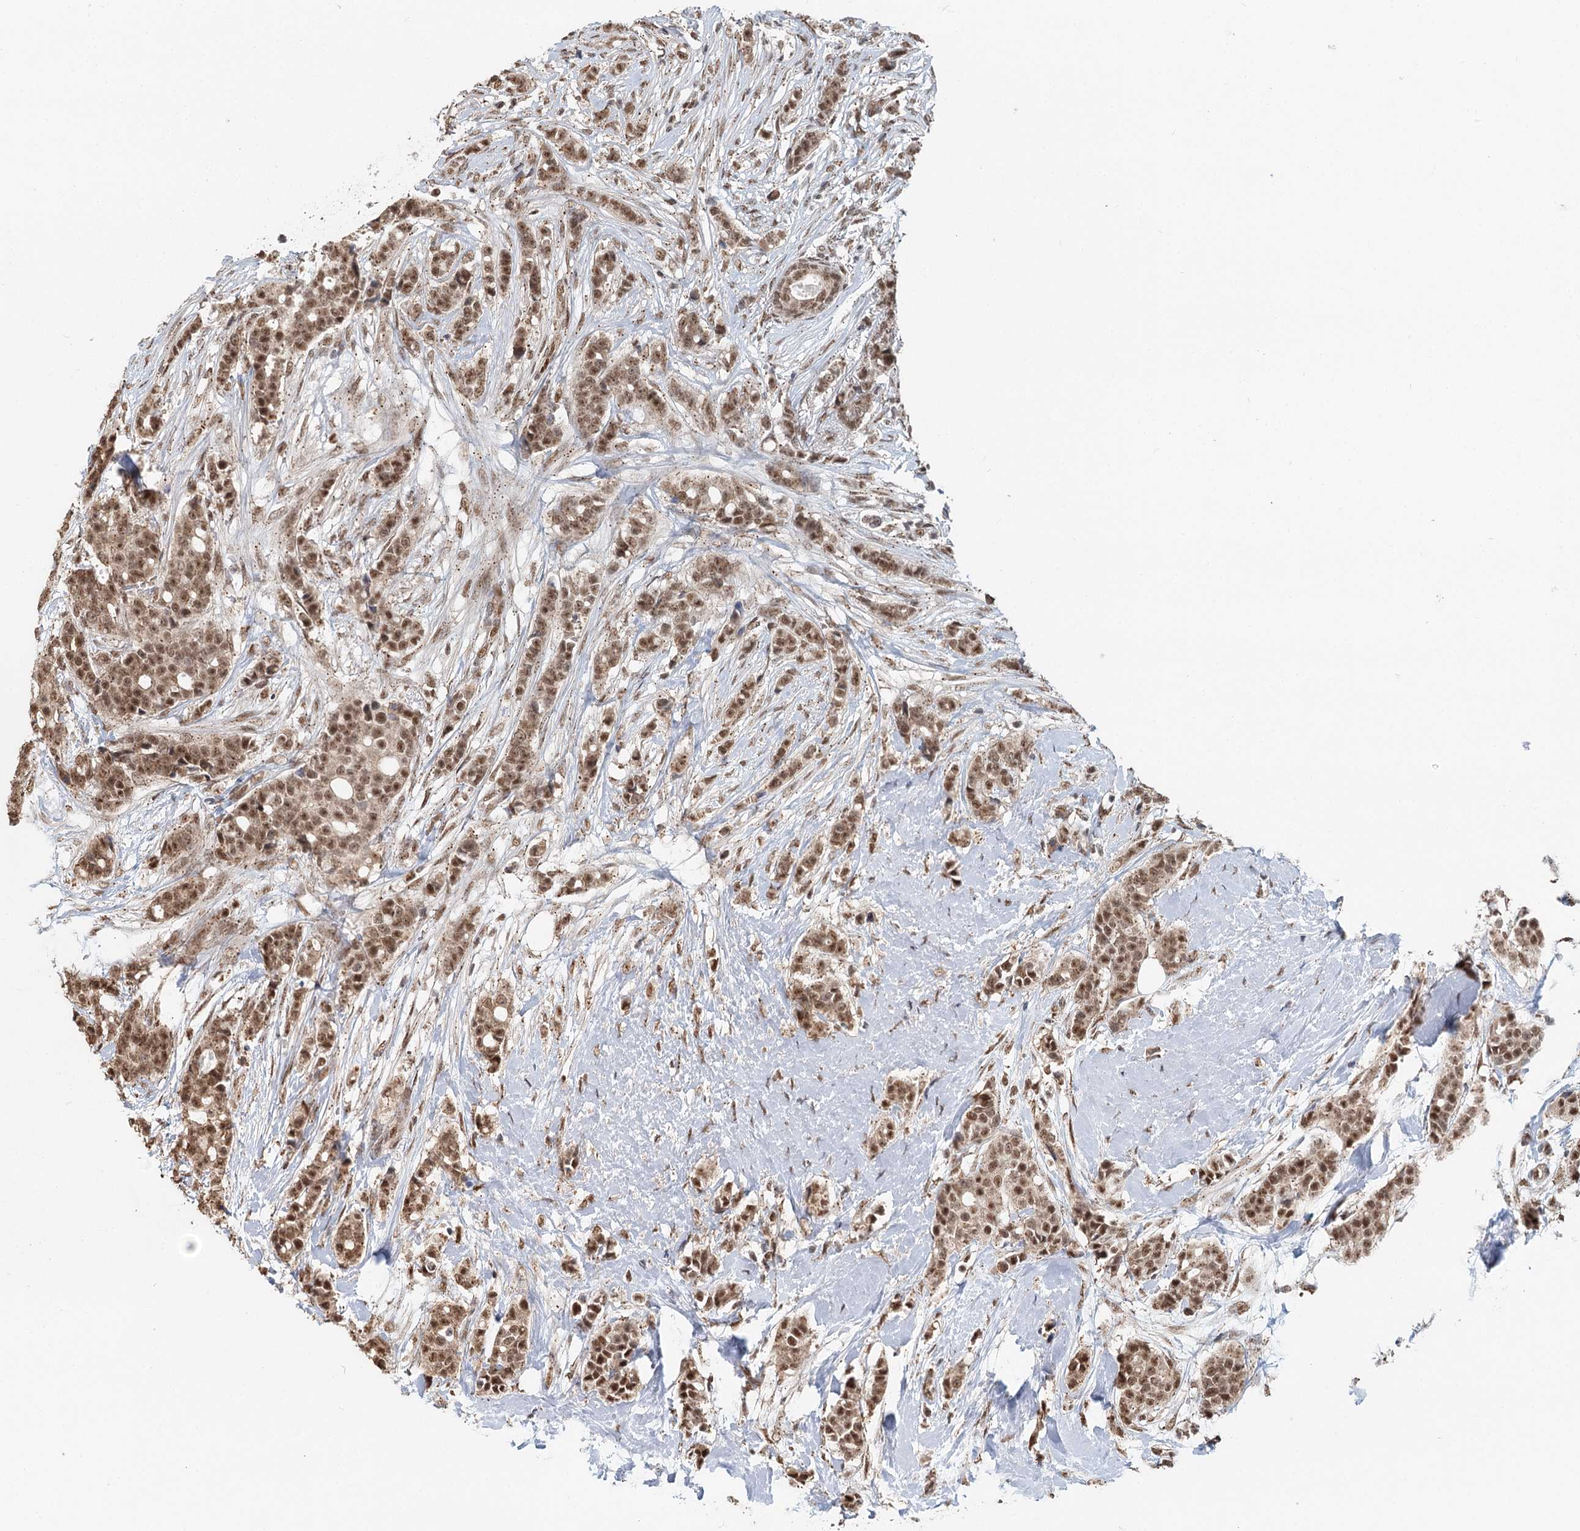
{"staining": {"intensity": "strong", "quantity": ">75%", "location": "nuclear"}, "tissue": "breast cancer", "cell_type": "Tumor cells", "image_type": "cancer", "snomed": [{"axis": "morphology", "description": "Lobular carcinoma"}, {"axis": "topography", "description": "Breast"}], "caption": "Human breast cancer stained with a protein marker reveals strong staining in tumor cells.", "gene": "GPALPP1", "patient": {"sex": "female", "age": 51}}